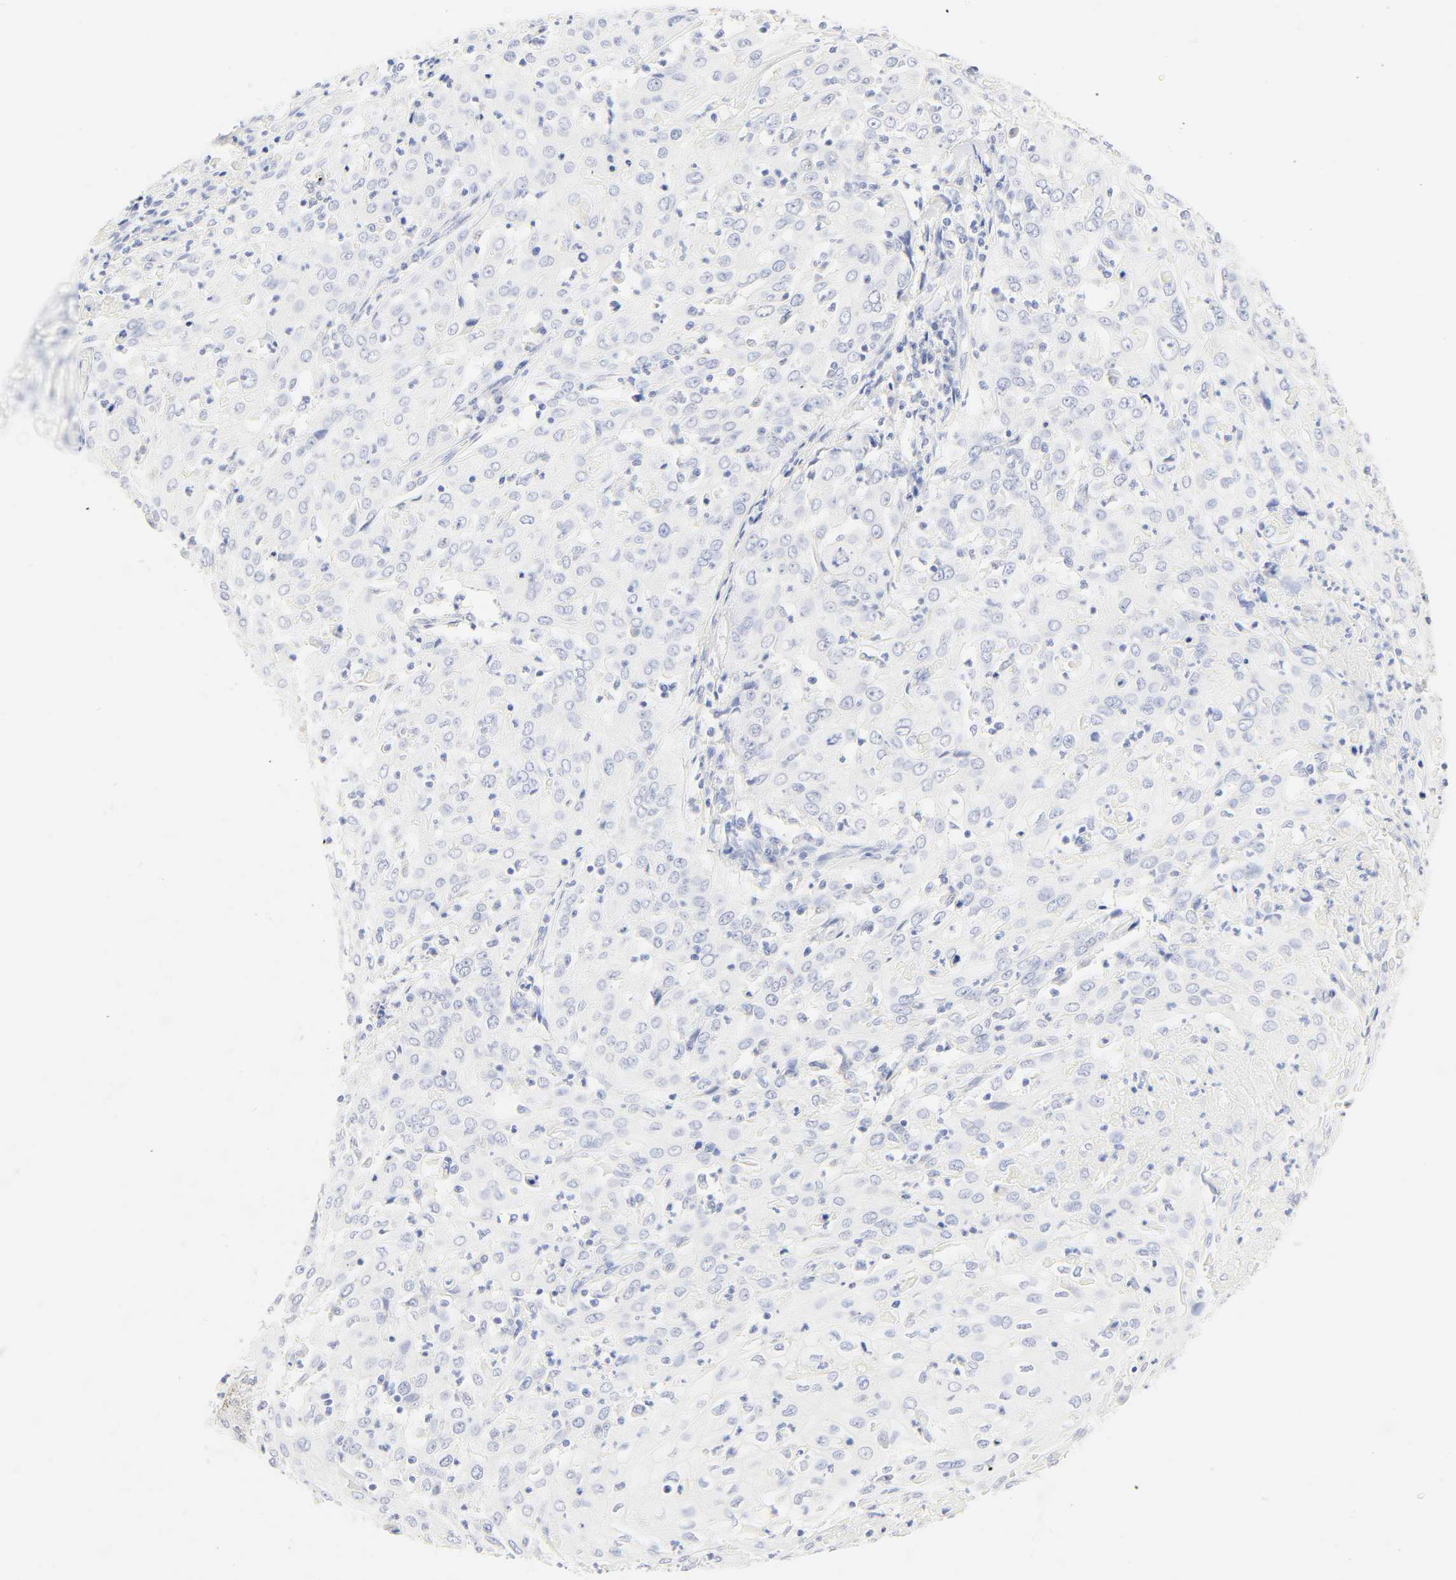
{"staining": {"intensity": "negative", "quantity": "none", "location": "none"}, "tissue": "cervical cancer", "cell_type": "Tumor cells", "image_type": "cancer", "snomed": [{"axis": "morphology", "description": "Squamous cell carcinoma, NOS"}, {"axis": "topography", "description": "Cervix"}], "caption": "Cervical cancer stained for a protein using IHC reveals no expression tumor cells.", "gene": "SLCO1B3", "patient": {"sex": "female", "age": 39}}